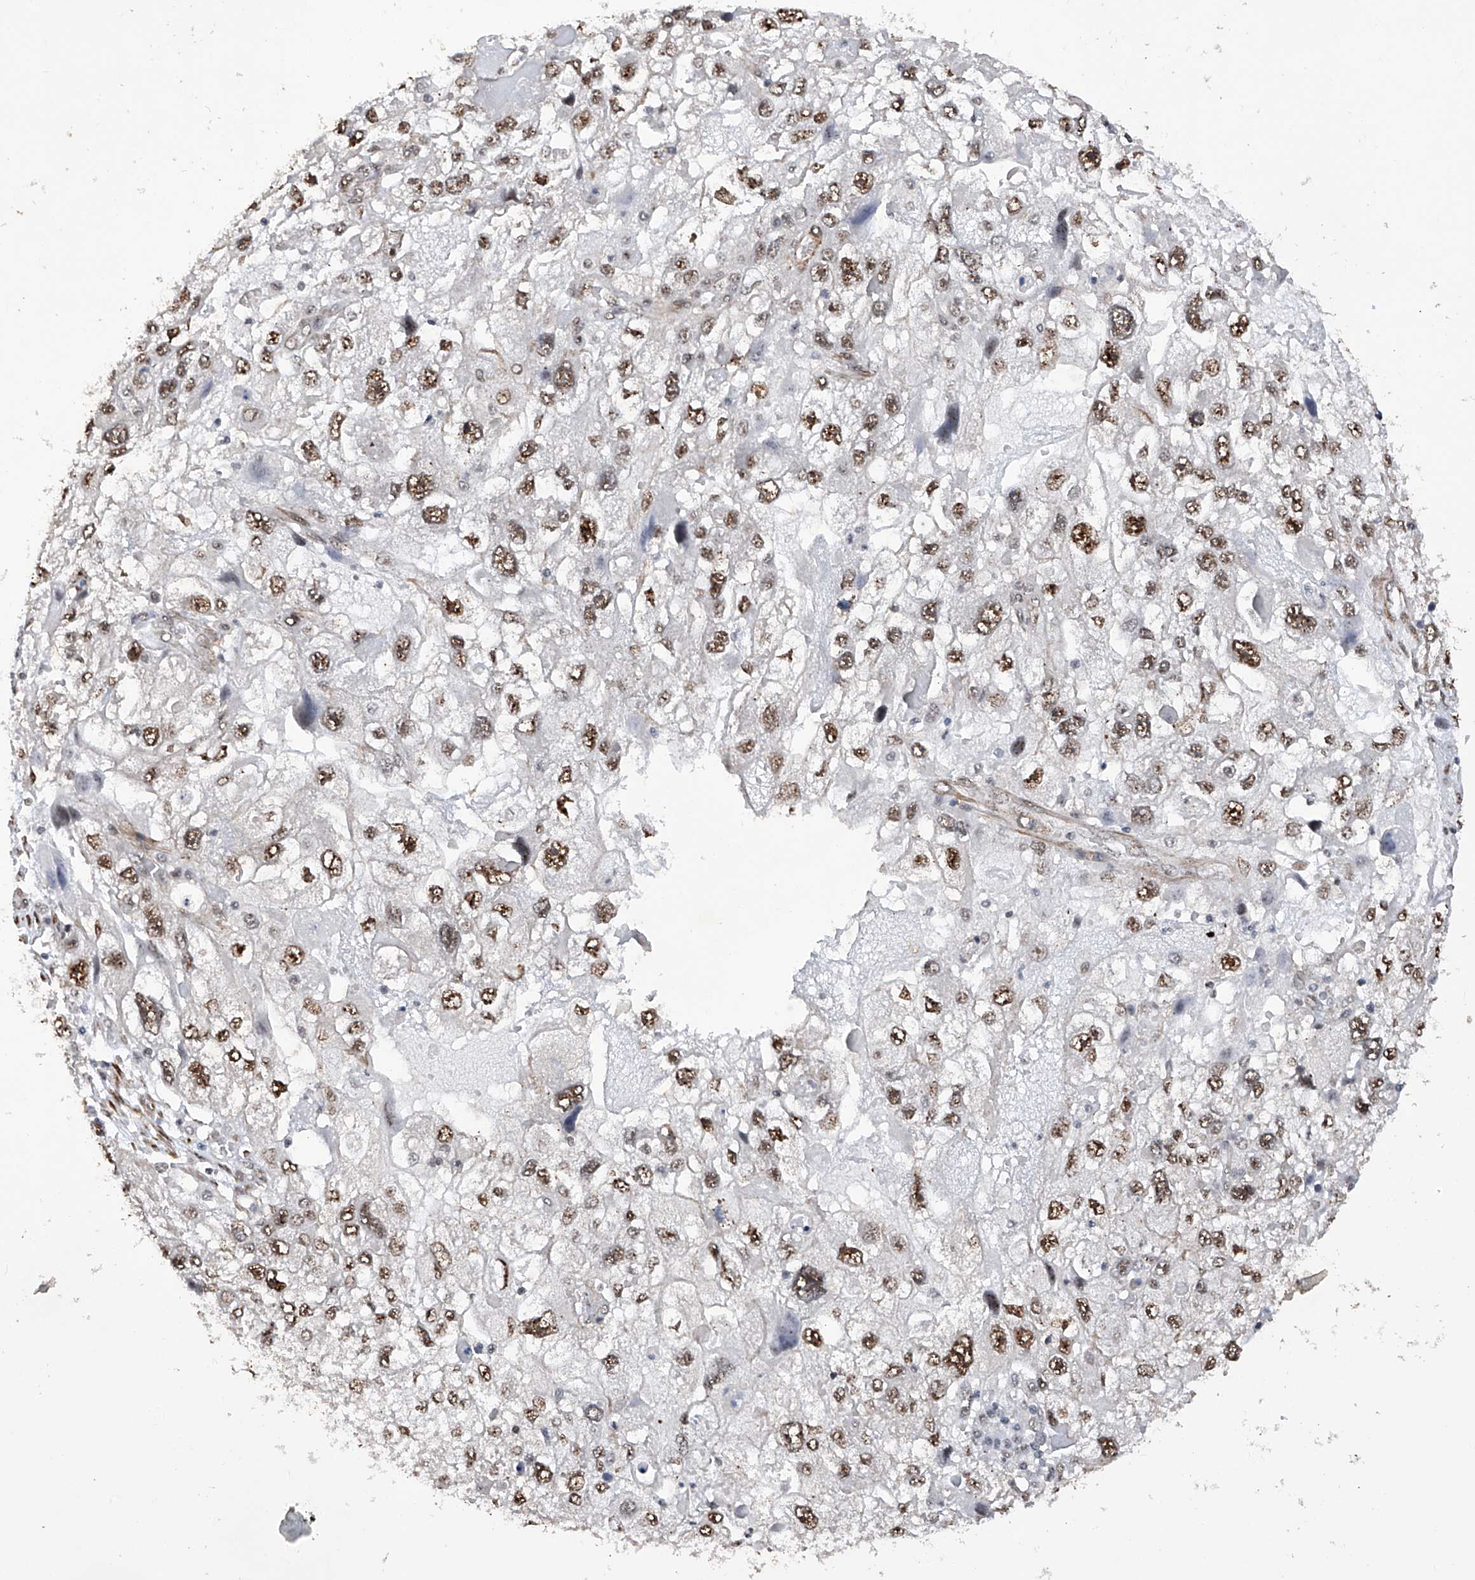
{"staining": {"intensity": "moderate", "quantity": ">75%", "location": "nuclear"}, "tissue": "endometrial cancer", "cell_type": "Tumor cells", "image_type": "cancer", "snomed": [{"axis": "morphology", "description": "Adenocarcinoma, NOS"}, {"axis": "topography", "description": "Endometrium"}], "caption": "Endometrial adenocarcinoma stained for a protein demonstrates moderate nuclear positivity in tumor cells.", "gene": "NFATC4", "patient": {"sex": "female", "age": 49}}